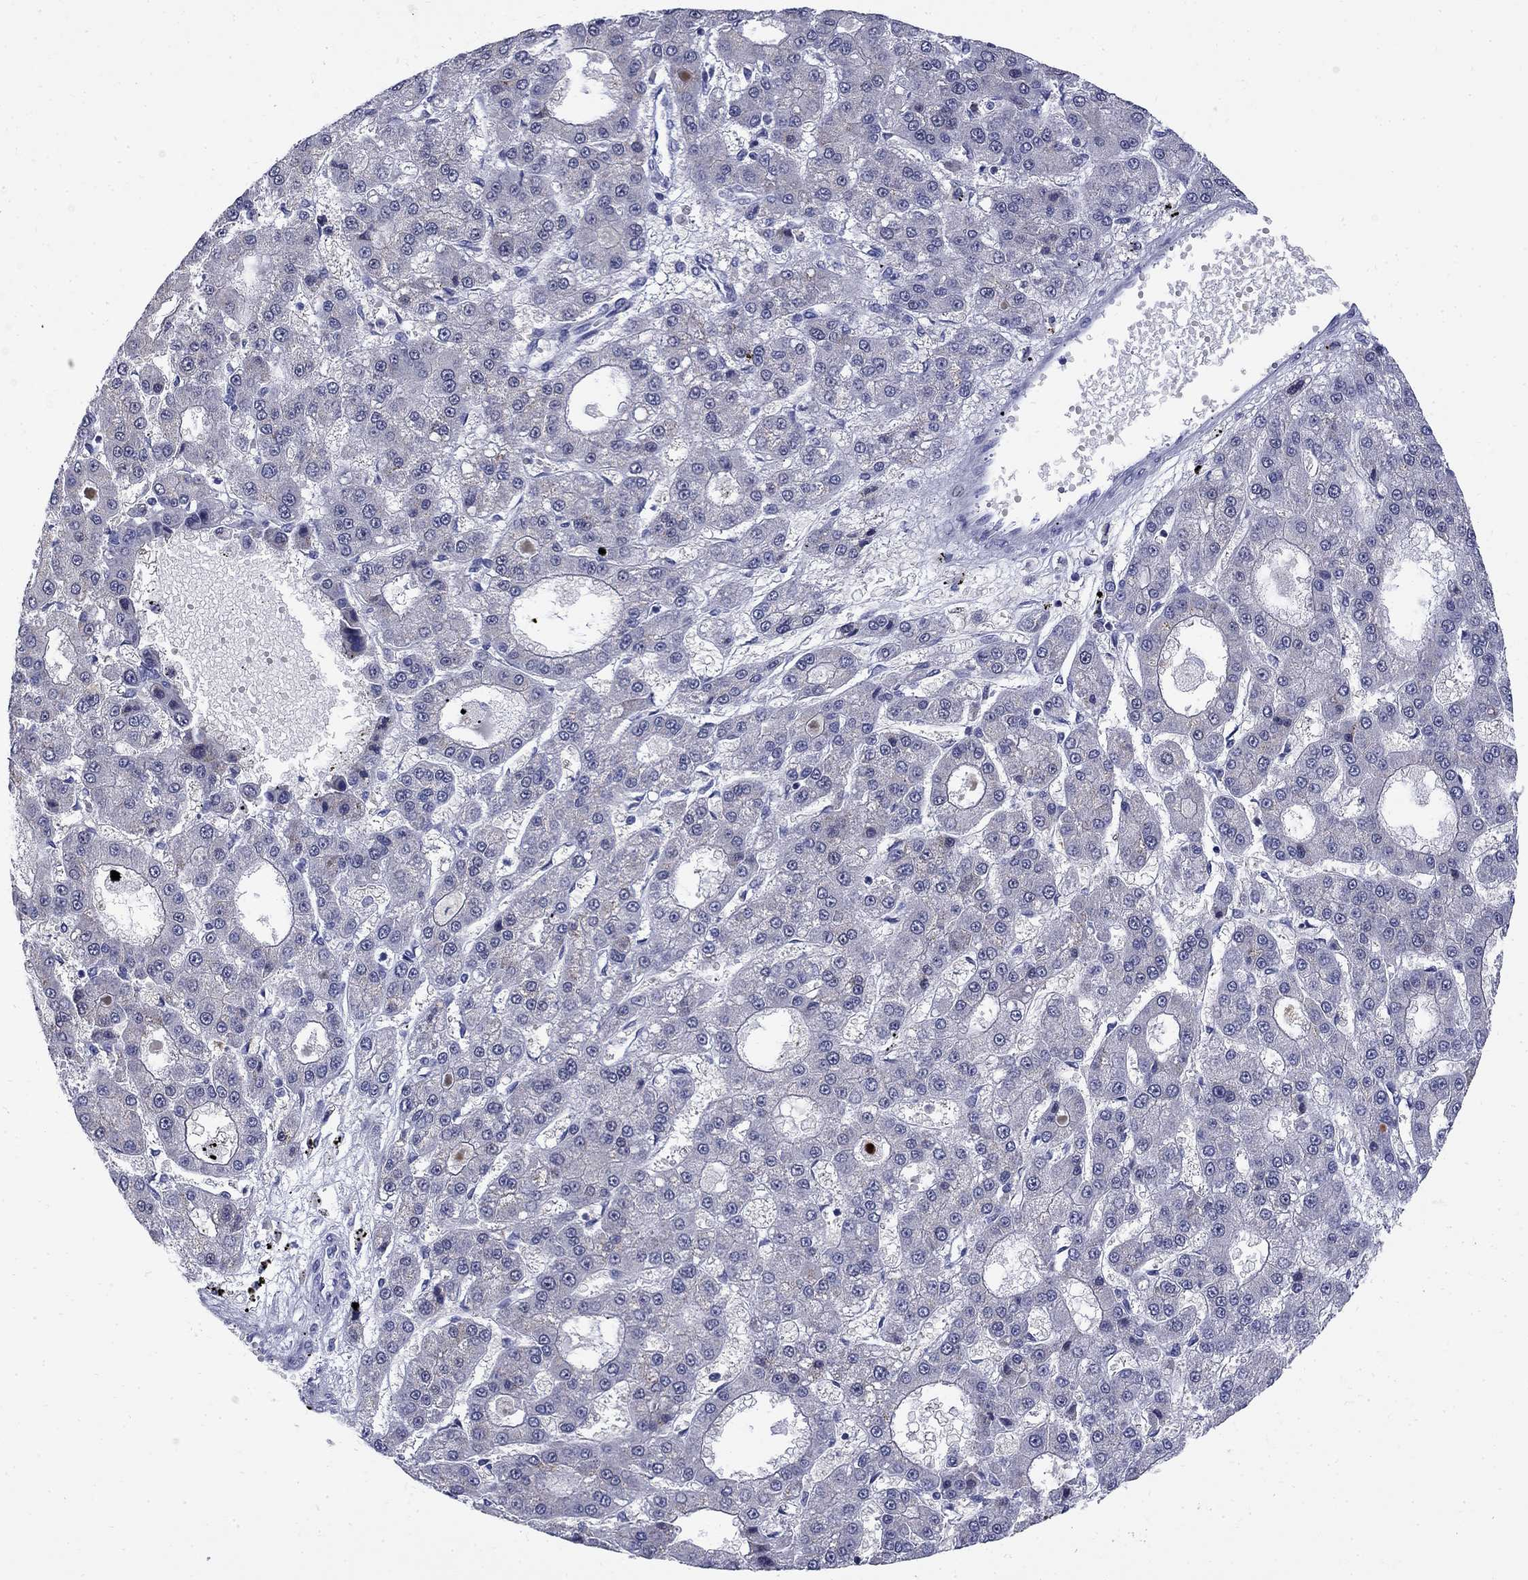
{"staining": {"intensity": "negative", "quantity": "none", "location": "none"}, "tissue": "liver cancer", "cell_type": "Tumor cells", "image_type": "cancer", "snomed": [{"axis": "morphology", "description": "Carcinoma, Hepatocellular, NOS"}, {"axis": "topography", "description": "Liver"}], "caption": "DAB (3,3'-diaminobenzidine) immunohistochemical staining of human liver hepatocellular carcinoma reveals no significant expression in tumor cells.", "gene": "SERPINB2", "patient": {"sex": "male", "age": 70}}